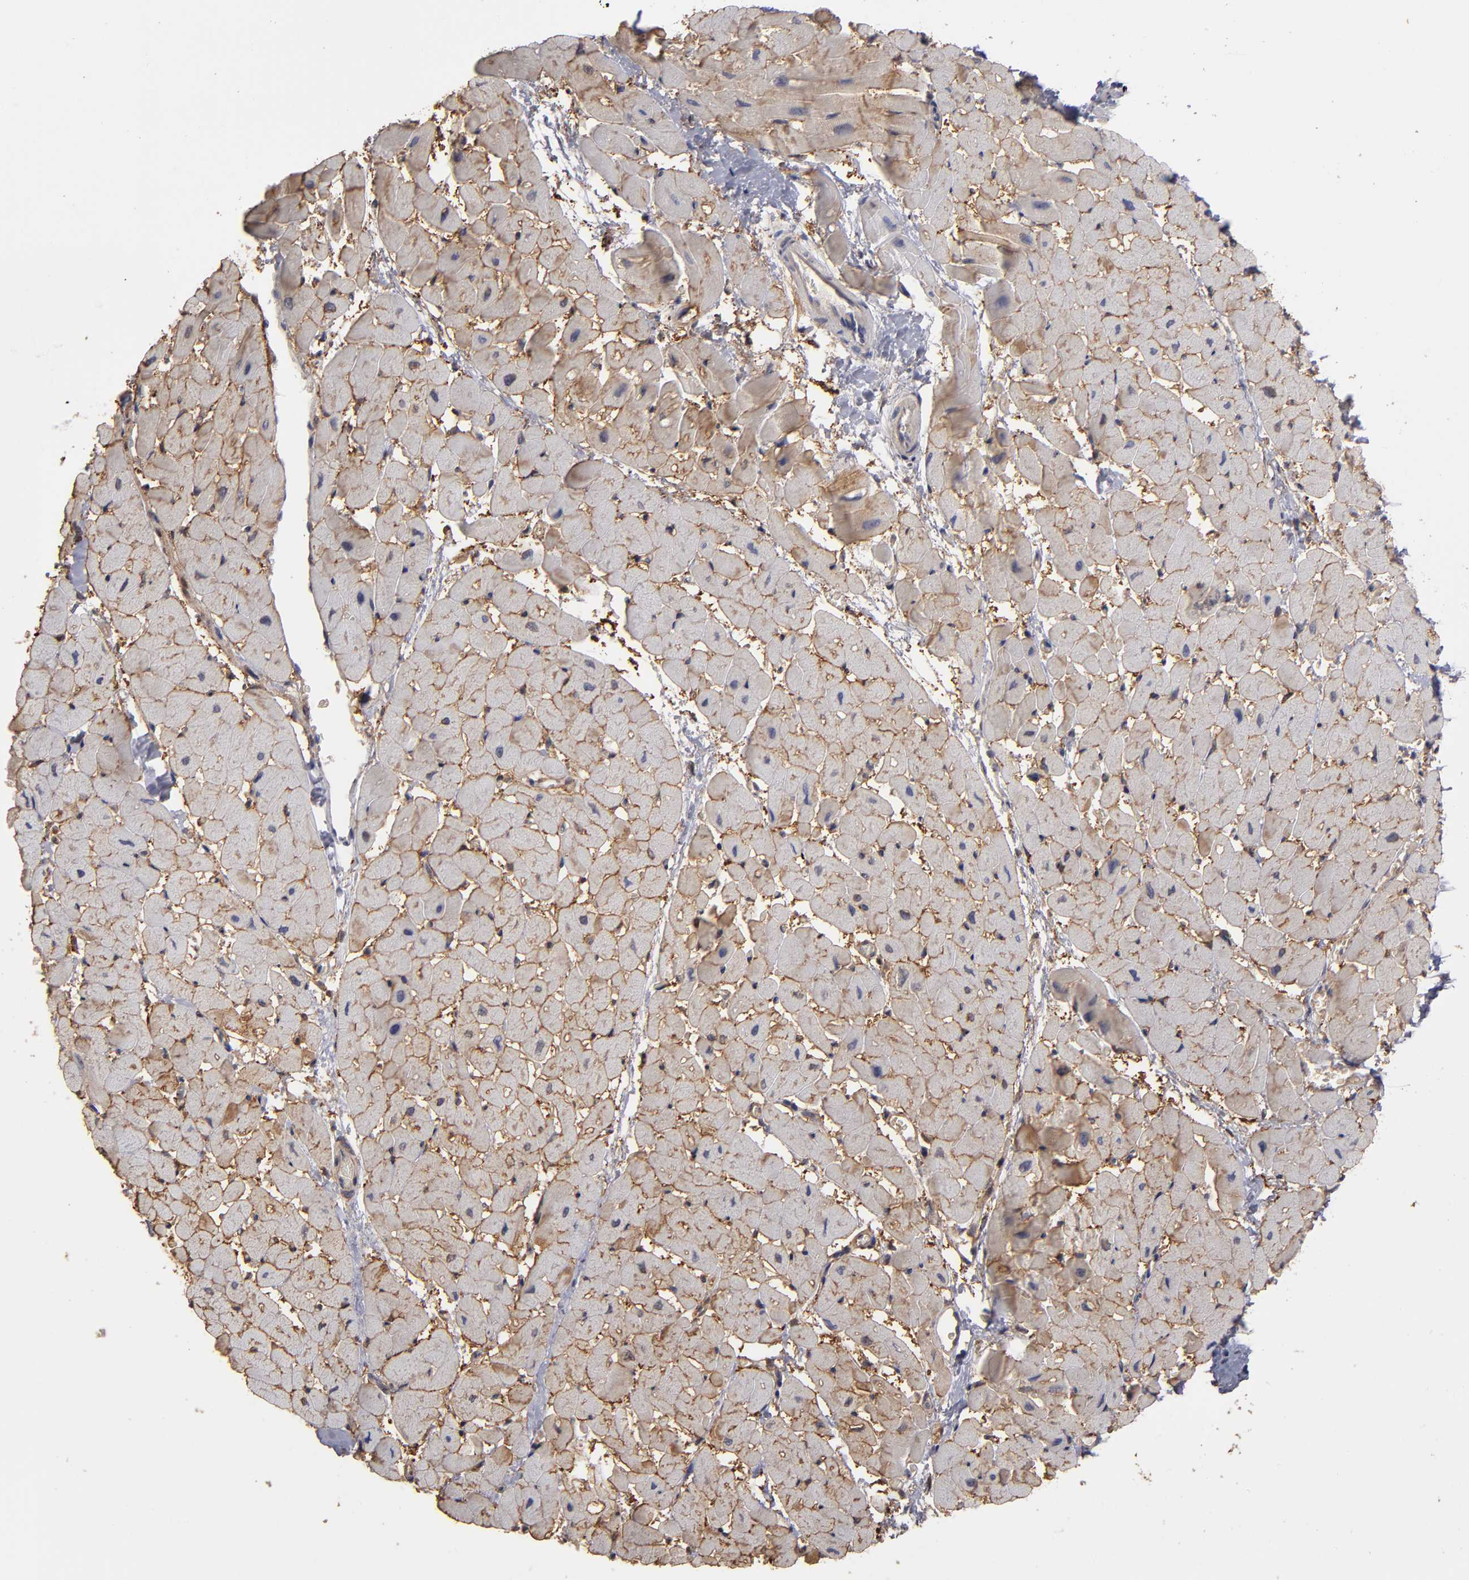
{"staining": {"intensity": "weak", "quantity": ">75%", "location": "cytoplasmic/membranous"}, "tissue": "heart muscle", "cell_type": "Cardiomyocytes", "image_type": "normal", "snomed": [{"axis": "morphology", "description": "Normal tissue, NOS"}, {"axis": "topography", "description": "Heart"}], "caption": "High-power microscopy captured an immunohistochemistry image of benign heart muscle, revealing weak cytoplasmic/membranous positivity in about >75% of cardiomyocytes.", "gene": "NDRG2", "patient": {"sex": "male", "age": 45}}